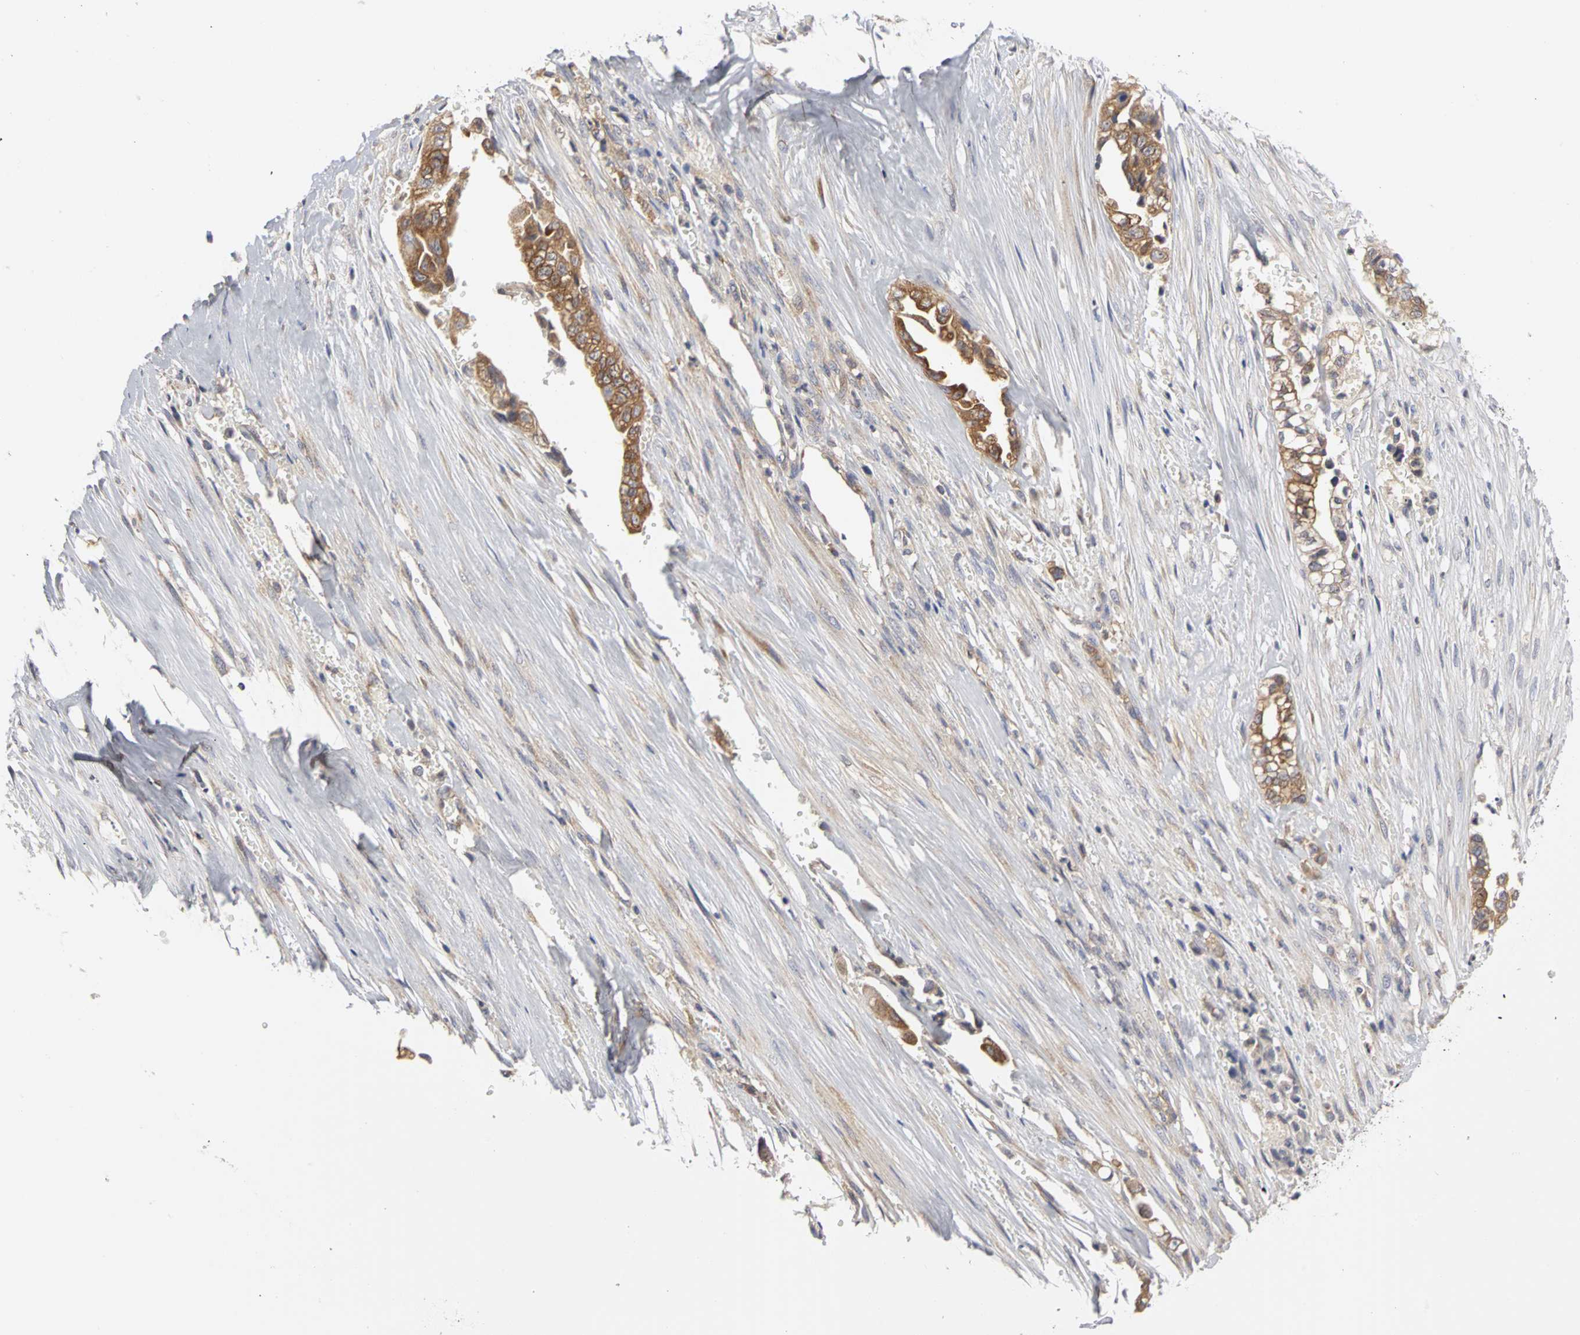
{"staining": {"intensity": "strong", "quantity": ">75%", "location": "cytoplasmic/membranous"}, "tissue": "liver cancer", "cell_type": "Tumor cells", "image_type": "cancer", "snomed": [{"axis": "morphology", "description": "Cholangiocarcinoma"}, {"axis": "topography", "description": "Liver"}], "caption": "High-magnification brightfield microscopy of cholangiocarcinoma (liver) stained with DAB (3,3'-diaminobenzidine) (brown) and counterstained with hematoxylin (blue). tumor cells exhibit strong cytoplasmic/membranous staining is present in approximately>75% of cells.", "gene": "IRAK1", "patient": {"sex": "female", "age": 70}}